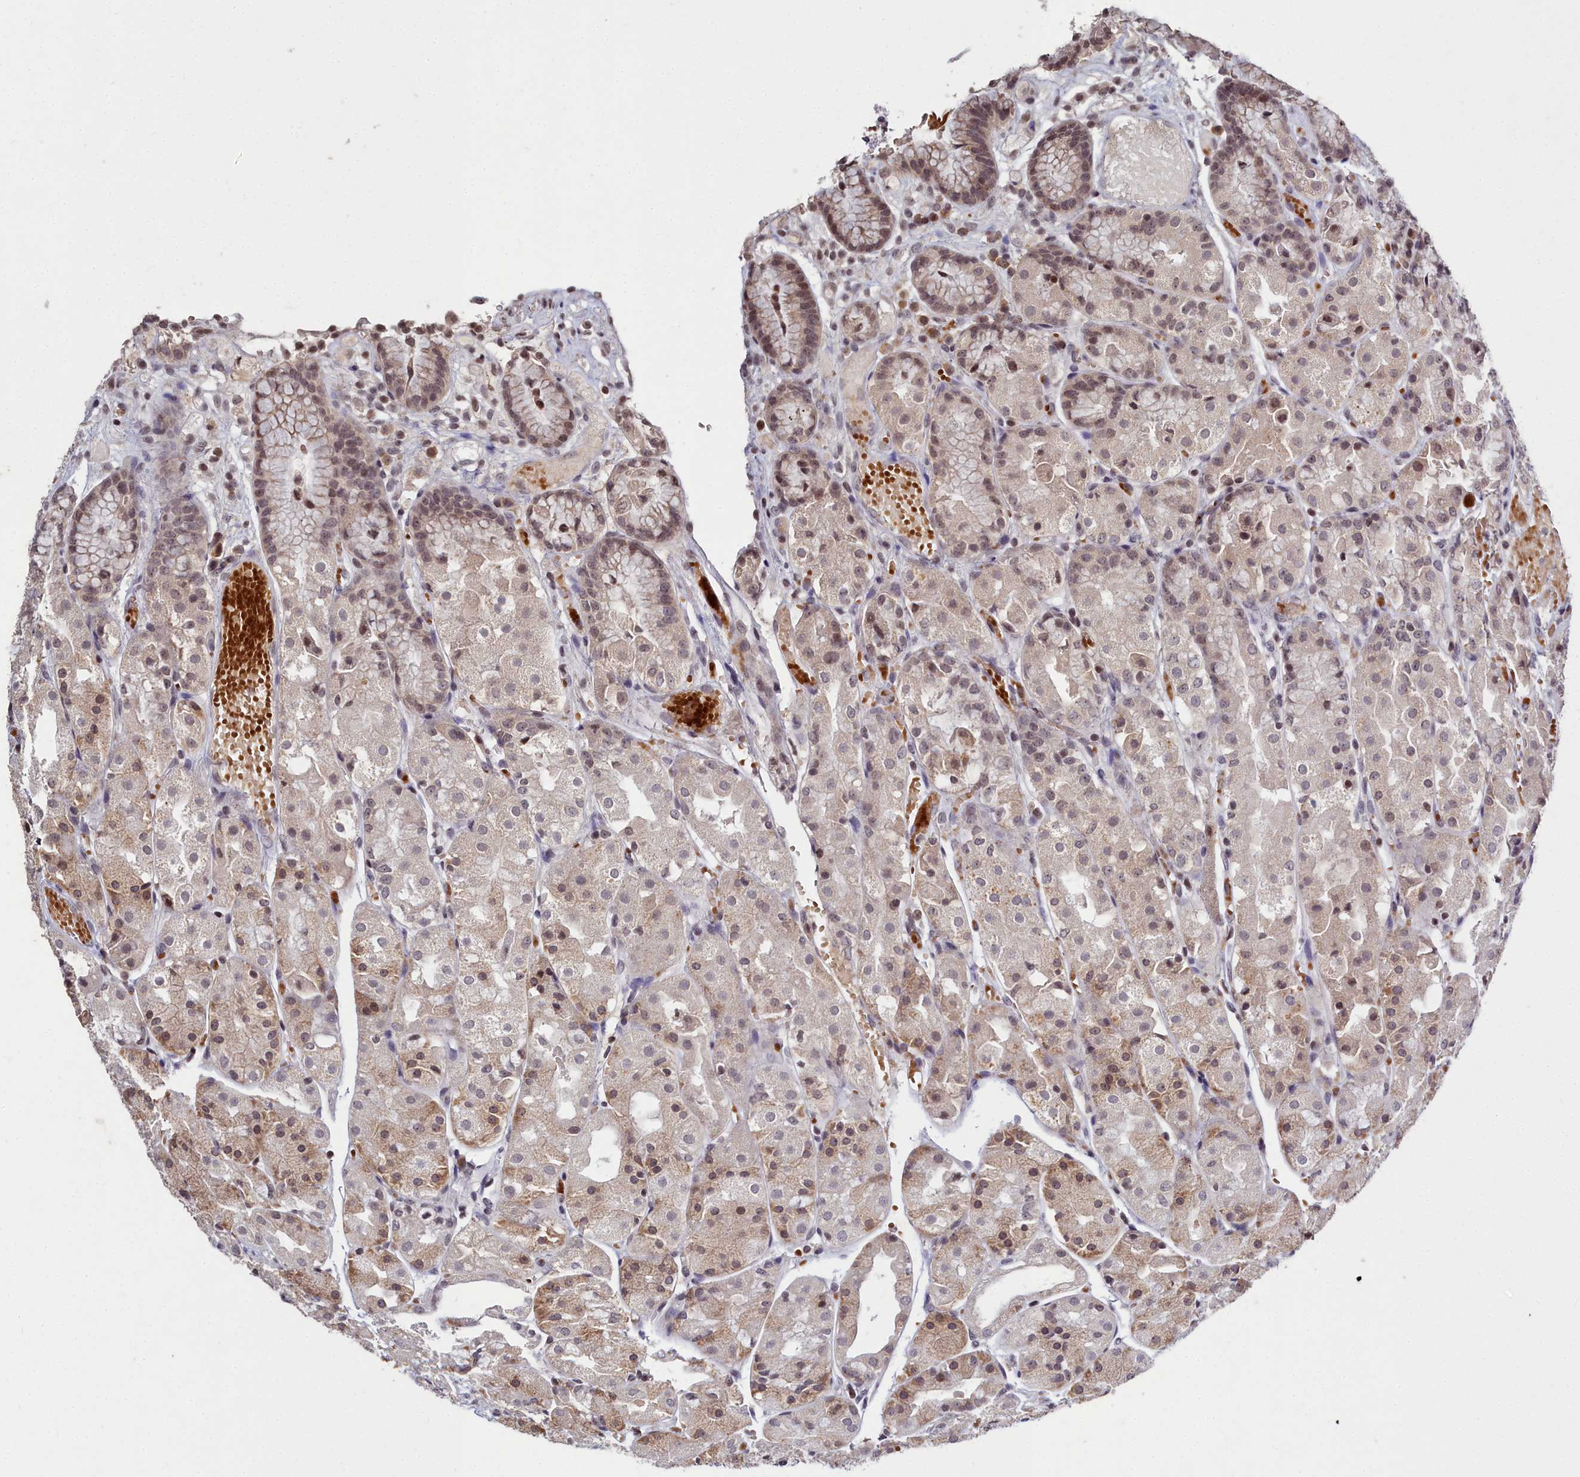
{"staining": {"intensity": "moderate", "quantity": "25%-75%", "location": "cytoplasmic/membranous,nuclear"}, "tissue": "stomach", "cell_type": "Glandular cells", "image_type": "normal", "snomed": [{"axis": "morphology", "description": "Normal tissue, NOS"}, {"axis": "topography", "description": "Stomach, upper"}], "caption": "Immunohistochemistry of benign human stomach reveals medium levels of moderate cytoplasmic/membranous,nuclear positivity in approximately 25%-75% of glandular cells. (Brightfield microscopy of DAB IHC at high magnification).", "gene": "FZD4", "patient": {"sex": "male", "age": 72}}